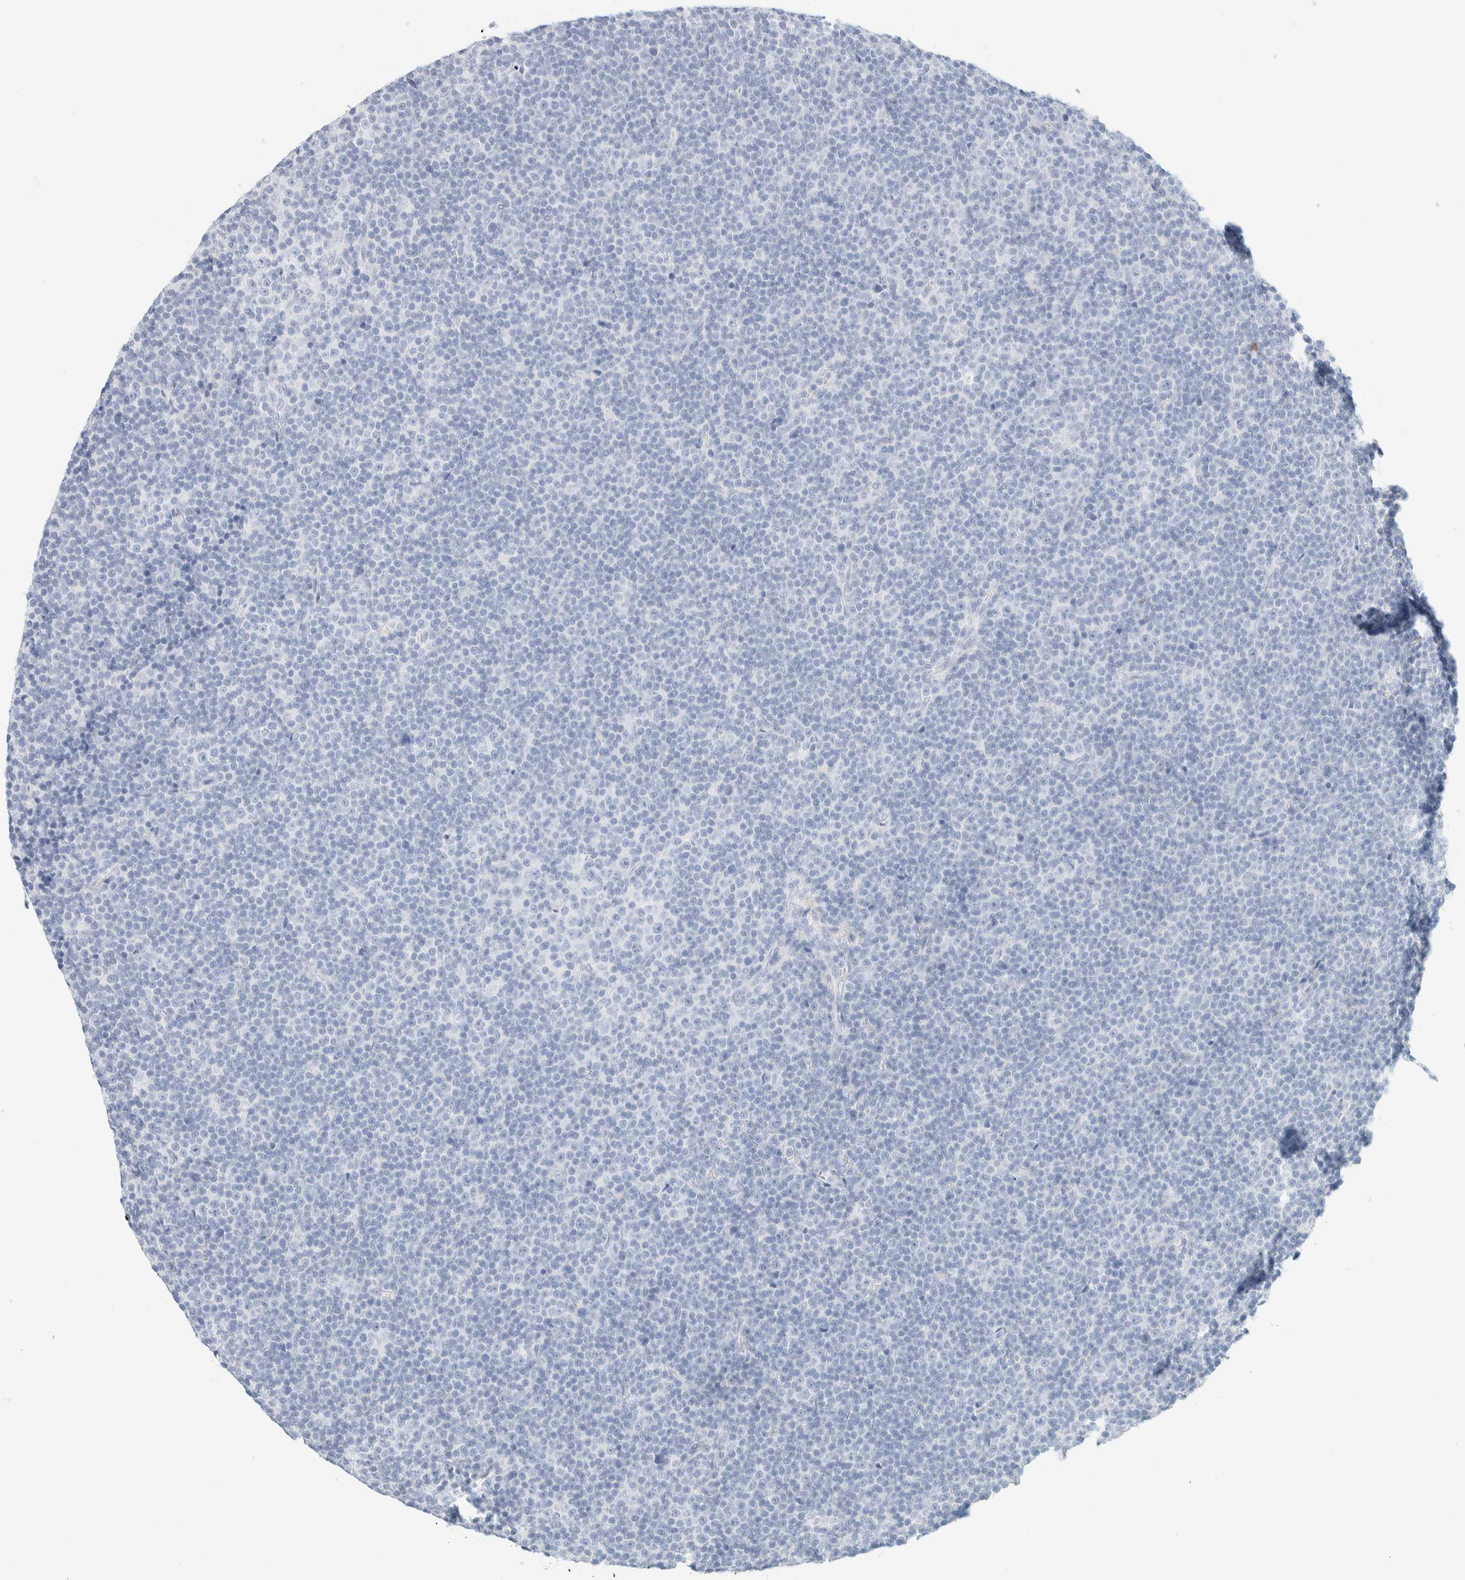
{"staining": {"intensity": "negative", "quantity": "none", "location": "none"}, "tissue": "lymphoma", "cell_type": "Tumor cells", "image_type": "cancer", "snomed": [{"axis": "morphology", "description": "Malignant lymphoma, non-Hodgkin's type, Low grade"}, {"axis": "topography", "description": "Lymph node"}], "caption": "A micrograph of lymphoma stained for a protein shows no brown staining in tumor cells.", "gene": "AFMID", "patient": {"sex": "female", "age": 67}}